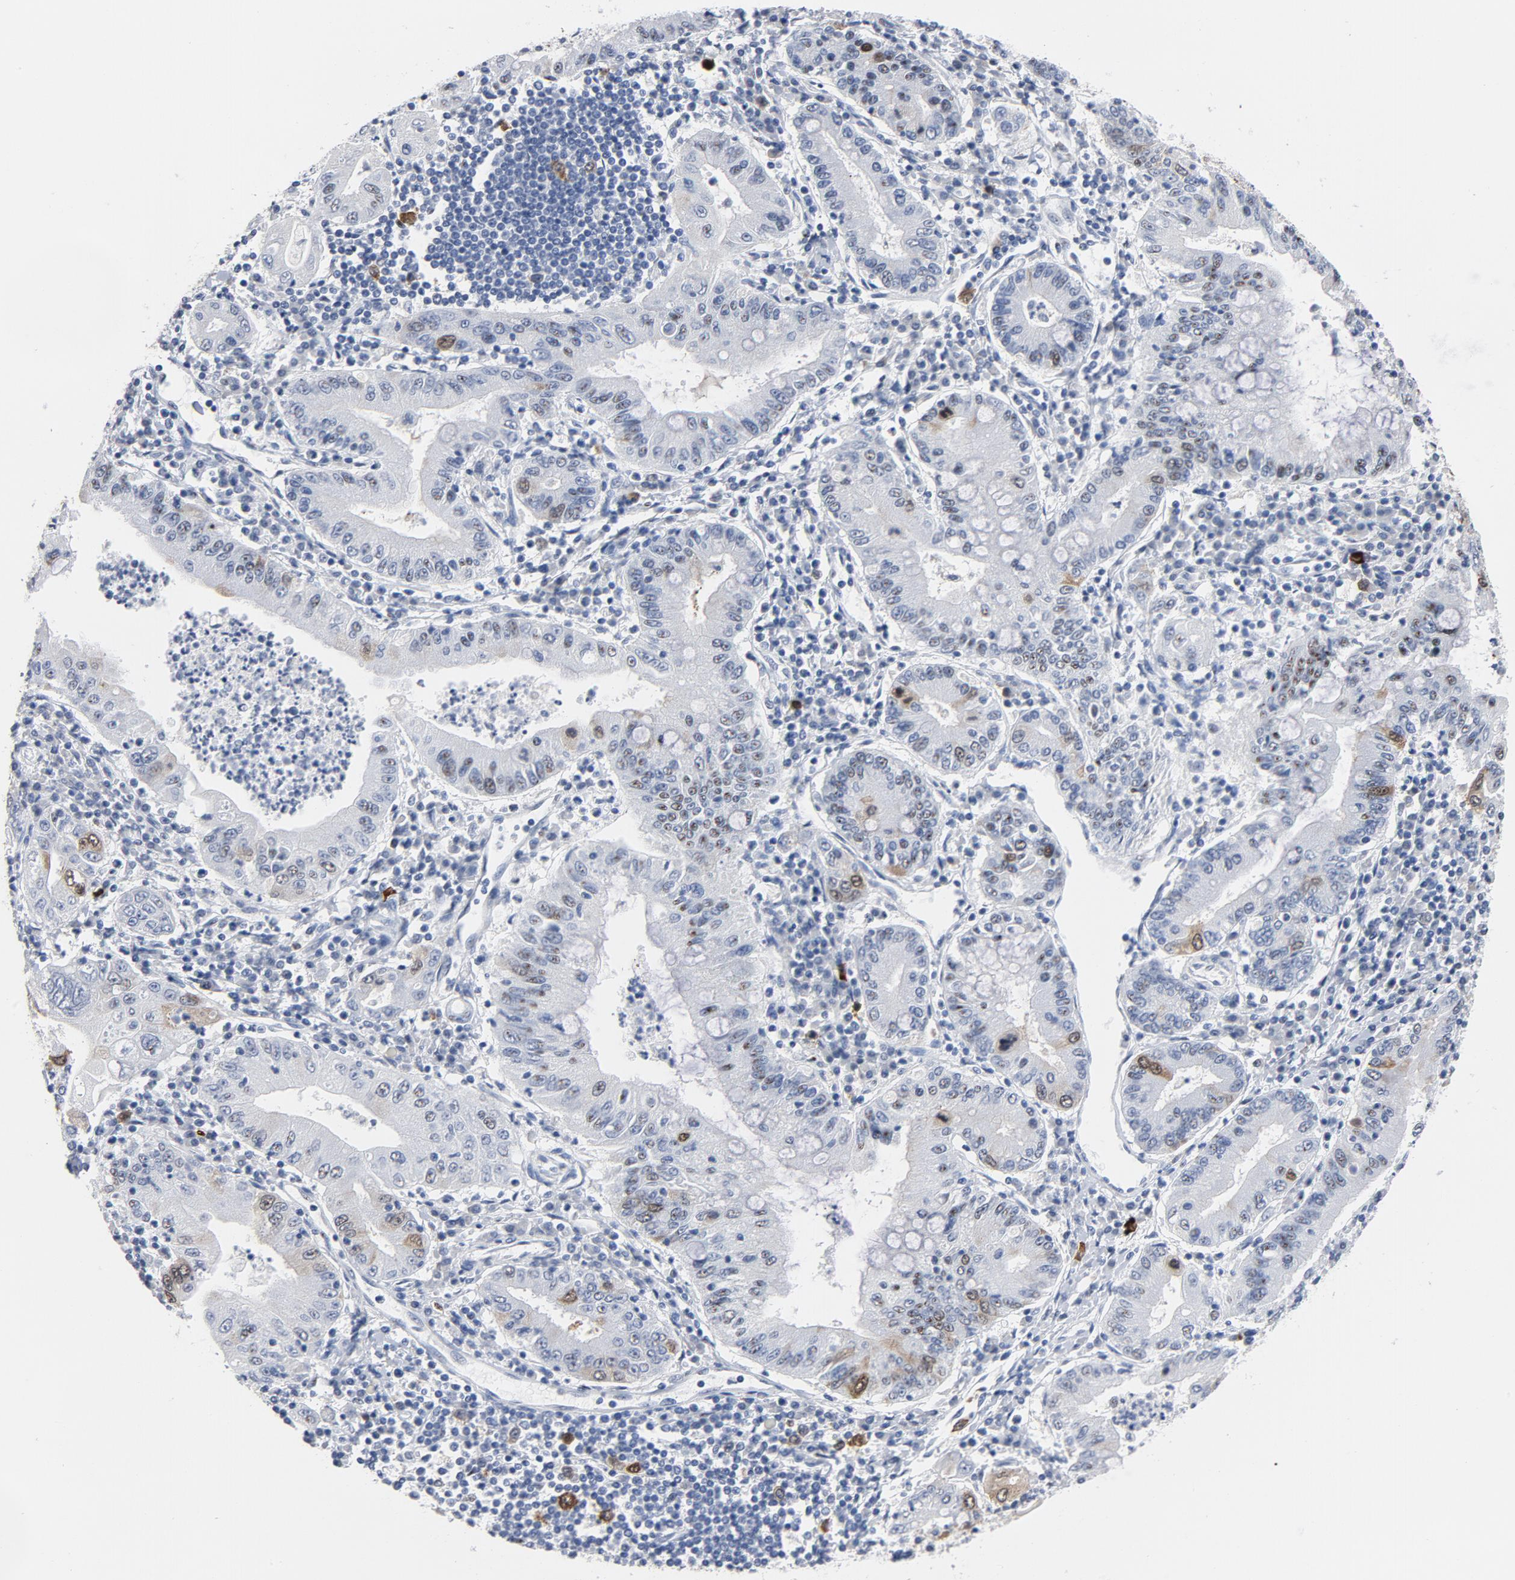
{"staining": {"intensity": "moderate", "quantity": "<25%", "location": "cytoplasmic/membranous,nuclear"}, "tissue": "stomach cancer", "cell_type": "Tumor cells", "image_type": "cancer", "snomed": [{"axis": "morphology", "description": "Normal tissue, NOS"}, {"axis": "morphology", "description": "Adenocarcinoma, NOS"}, {"axis": "topography", "description": "Esophagus"}, {"axis": "topography", "description": "Stomach, upper"}, {"axis": "topography", "description": "Peripheral nerve tissue"}], "caption": "An immunohistochemistry (IHC) photomicrograph of neoplastic tissue is shown. Protein staining in brown highlights moderate cytoplasmic/membranous and nuclear positivity in adenocarcinoma (stomach) within tumor cells.", "gene": "CDC20", "patient": {"sex": "male", "age": 62}}